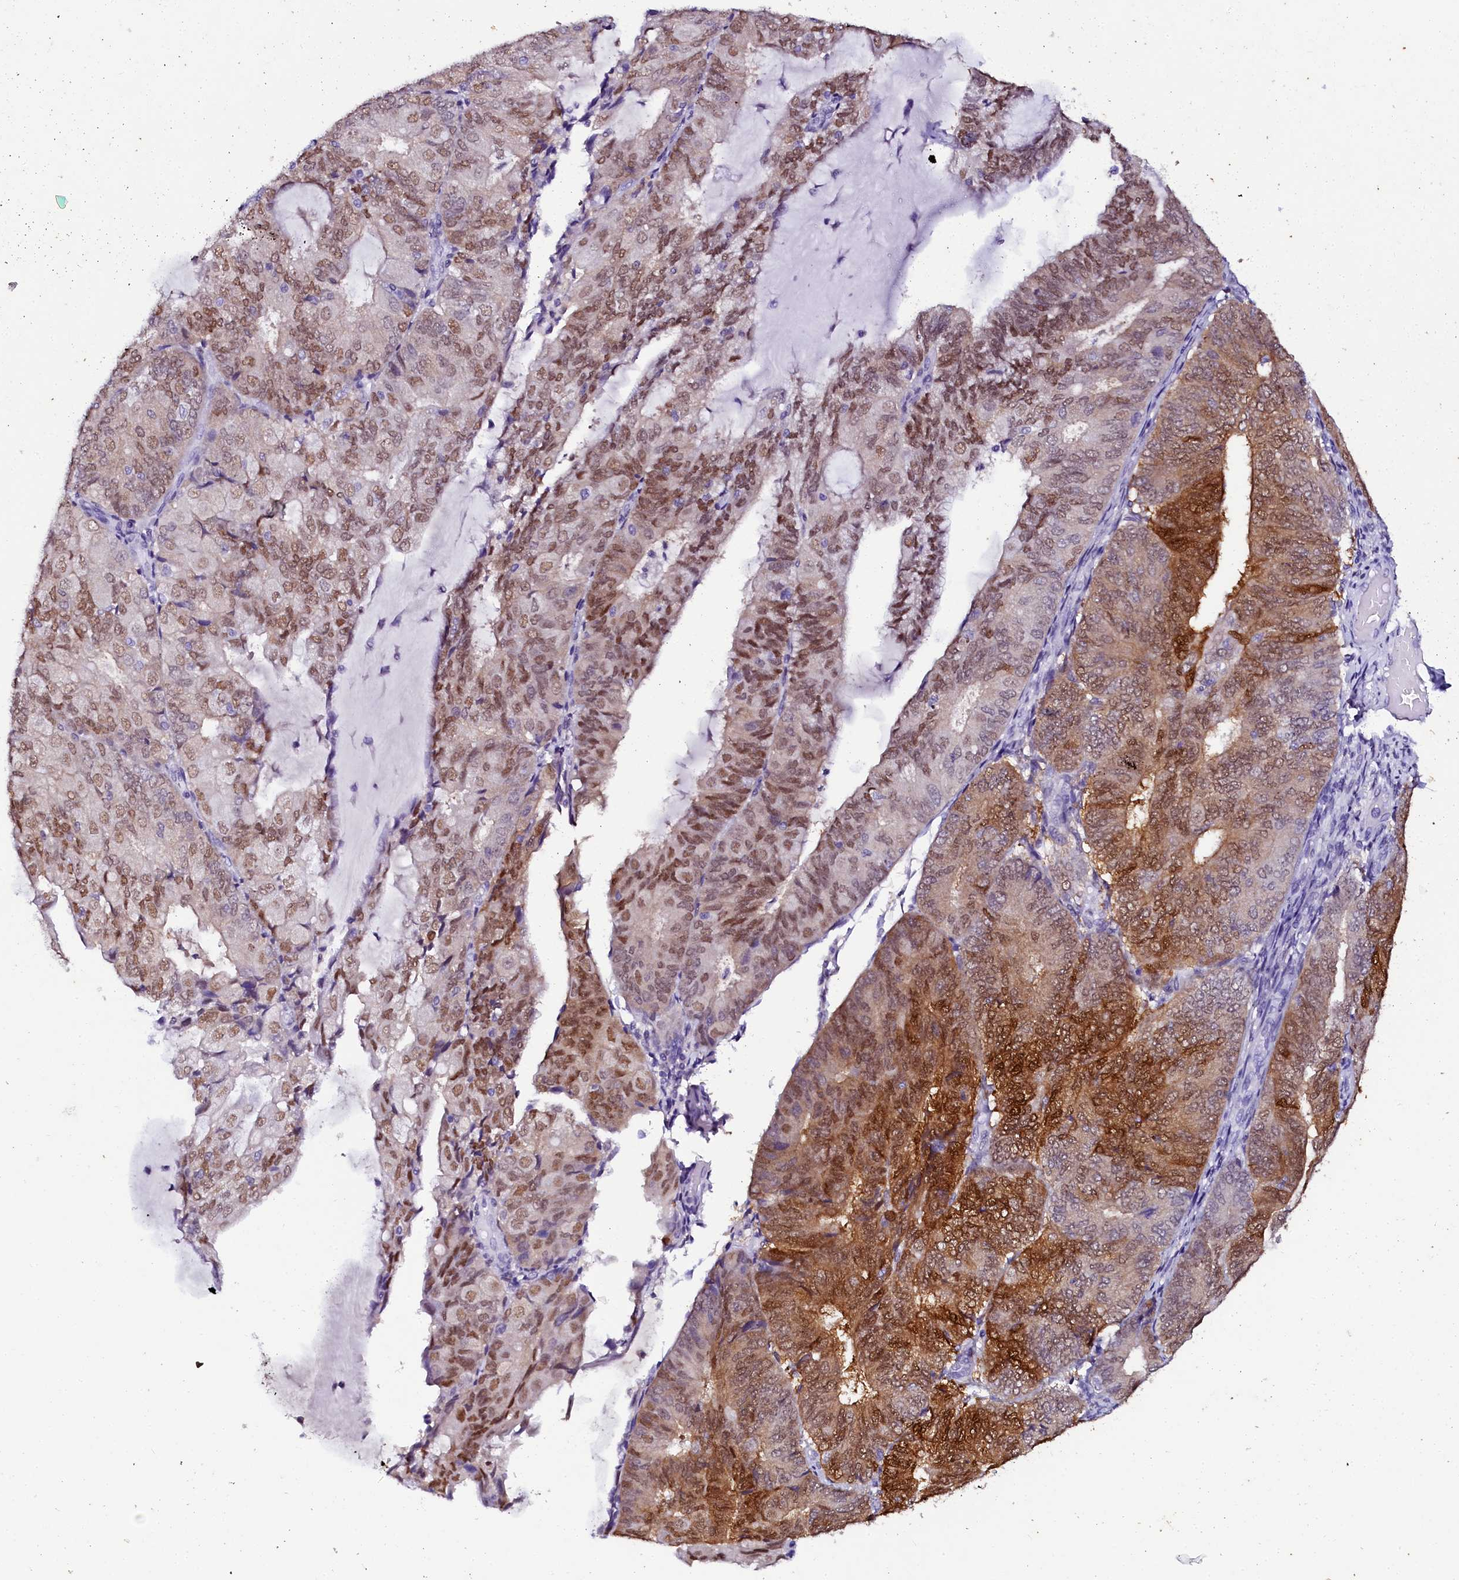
{"staining": {"intensity": "strong", "quantity": "25%-75%", "location": "cytoplasmic/membranous,nuclear"}, "tissue": "endometrial cancer", "cell_type": "Tumor cells", "image_type": "cancer", "snomed": [{"axis": "morphology", "description": "Adenocarcinoma, NOS"}, {"axis": "topography", "description": "Endometrium"}], "caption": "Endometrial cancer tissue shows strong cytoplasmic/membranous and nuclear positivity in approximately 25%-75% of tumor cells The staining was performed using DAB to visualize the protein expression in brown, while the nuclei were stained in blue with hematoxylin (Magnification: 20x).", "gene": "SORD", "patient": {"sex": "female", "age": 81}}